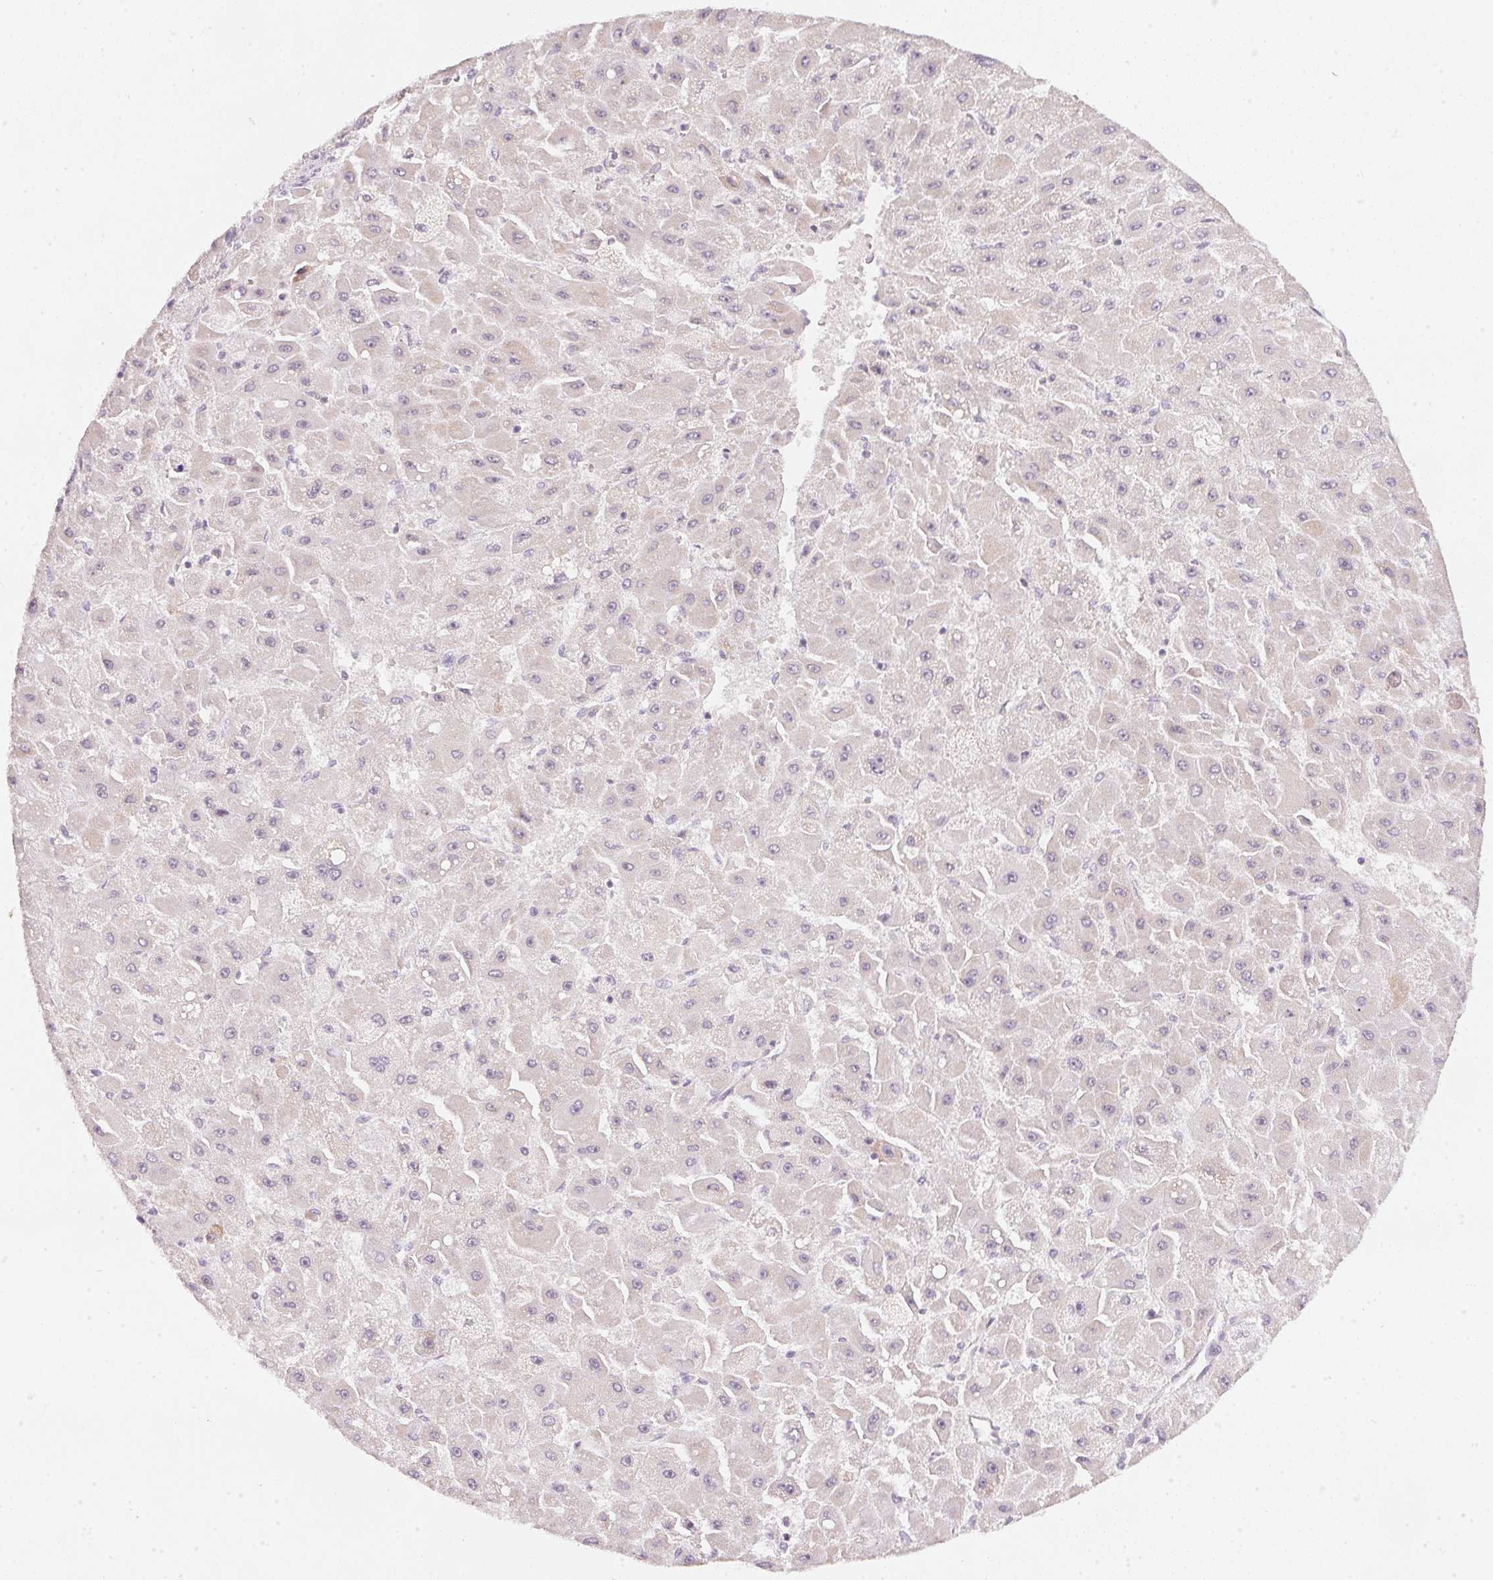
{"staining": {"intensity": "negative", "quantity": "none", "location": "none"}, "tissue": "liver cancer", "cell_type": "Tumor cells", "image_type": "cancer", "snomed": [{"axis": "morphology", "description": "Carcinoma, Hepatocellular, NOS"}, {"axis": "topography", "description": "Liver"}], "caption": "Human hepatocellular carcinoma (liver) stained for a protein using IHC exhibits no expression in tumor cells.", "gene": "COQ7", "patient": {"sex": "female", "age": 25}}